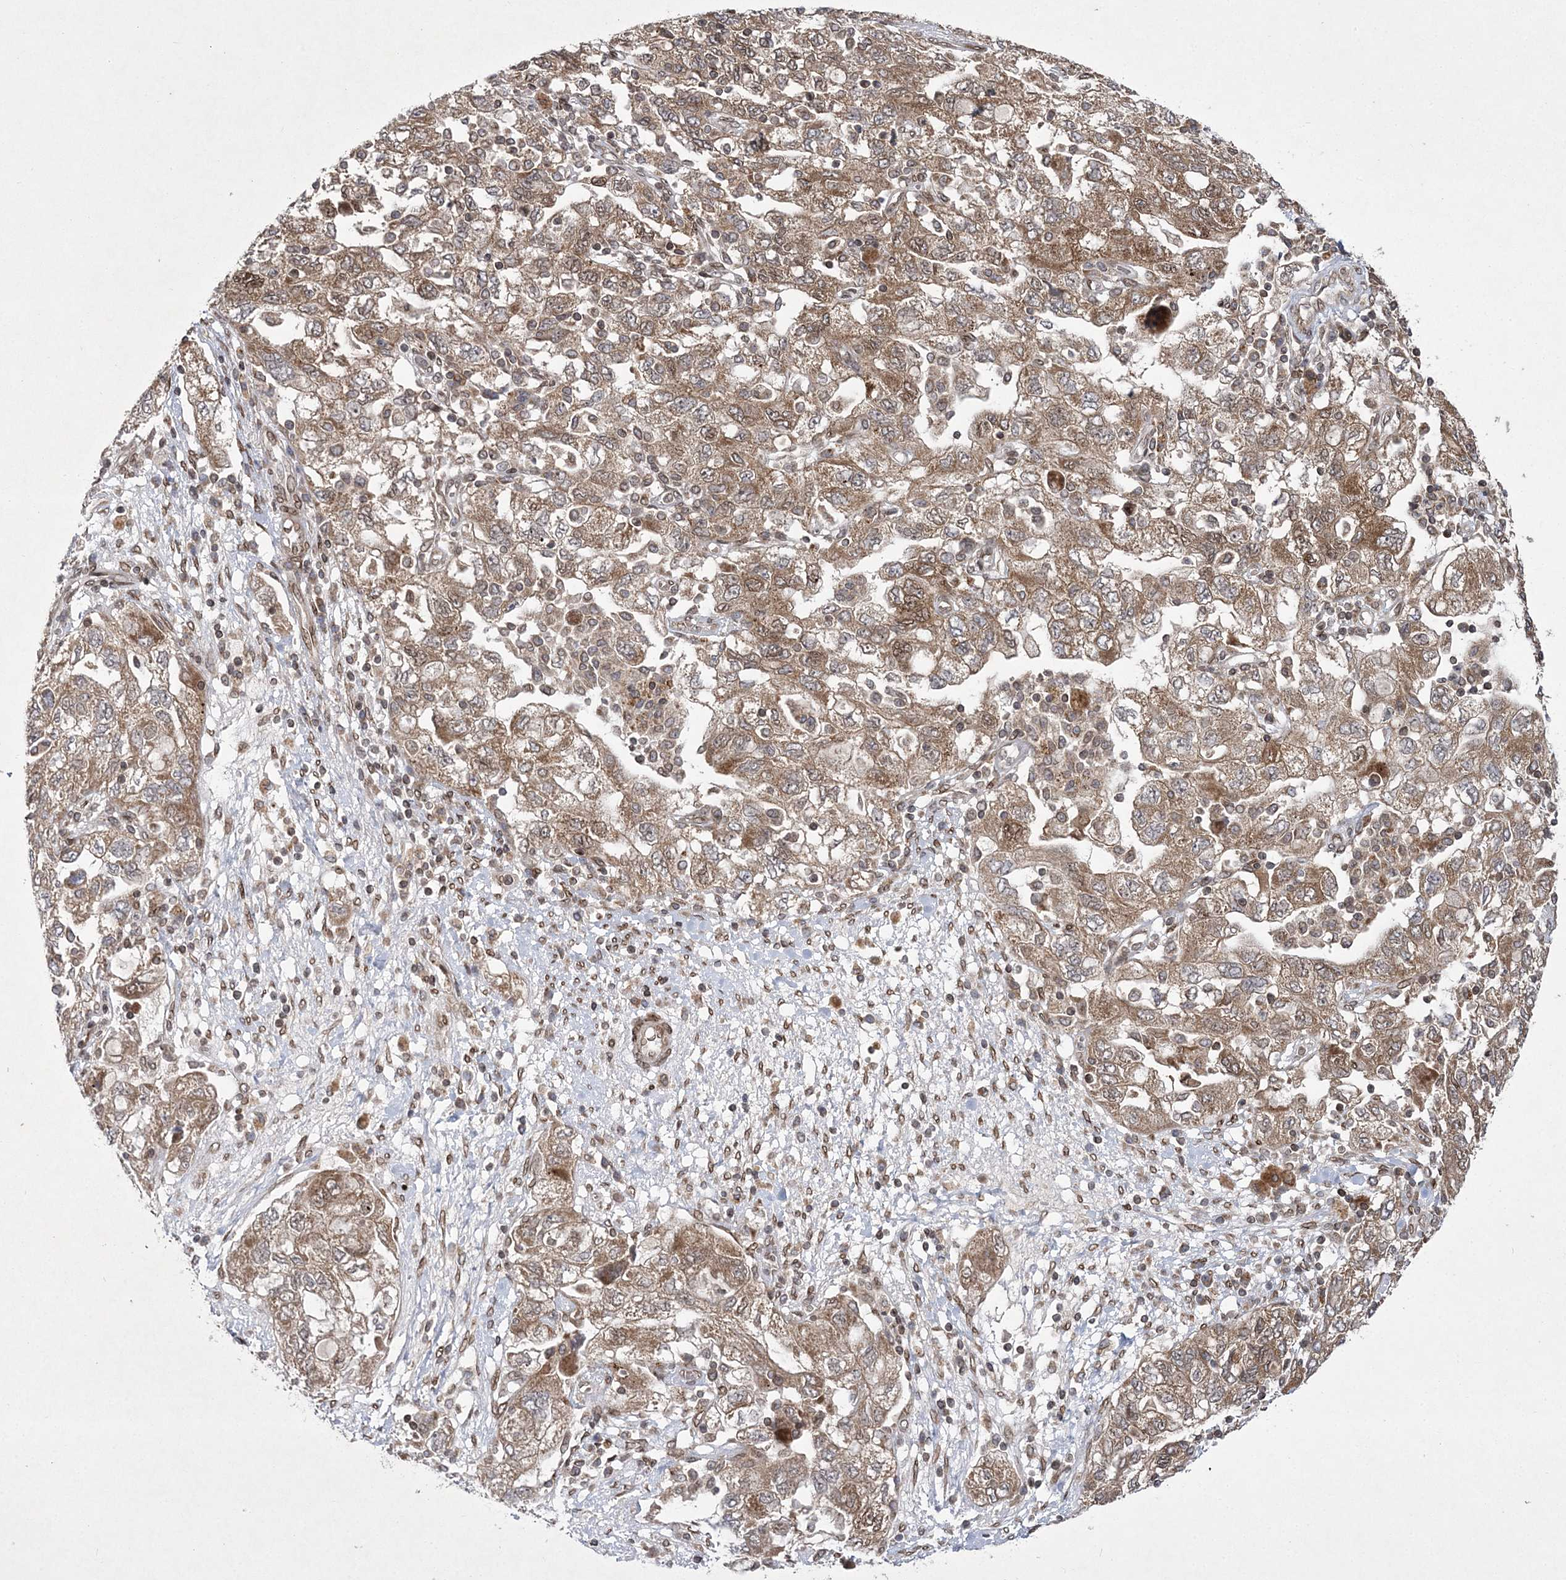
{"staining": {"intensity": "moderate", "quantity": ">75%", "location": "cytoplasmic/membranous"}, "tissue": "ovarian cancer", "cell_type": "Tumor cells", "image_type": "cancer", "snomed": [{"axis": "morphology", "description": "Carcinoma, NOS"}, {"axis": "morphology", "description": "Cystadenocarcinoma, serous, NOS"}, {"axis": "topography", "description": "Ovary"}], "caption": "There is medium levels of moderate cytoplasmic/membranous expression in tumor cells of carcinoma (ovarian), as demonstrated by immunohistochemical staining (brown color).", "gene": "DNAJC27", "patient": {"sex": "female", "age": 69}}